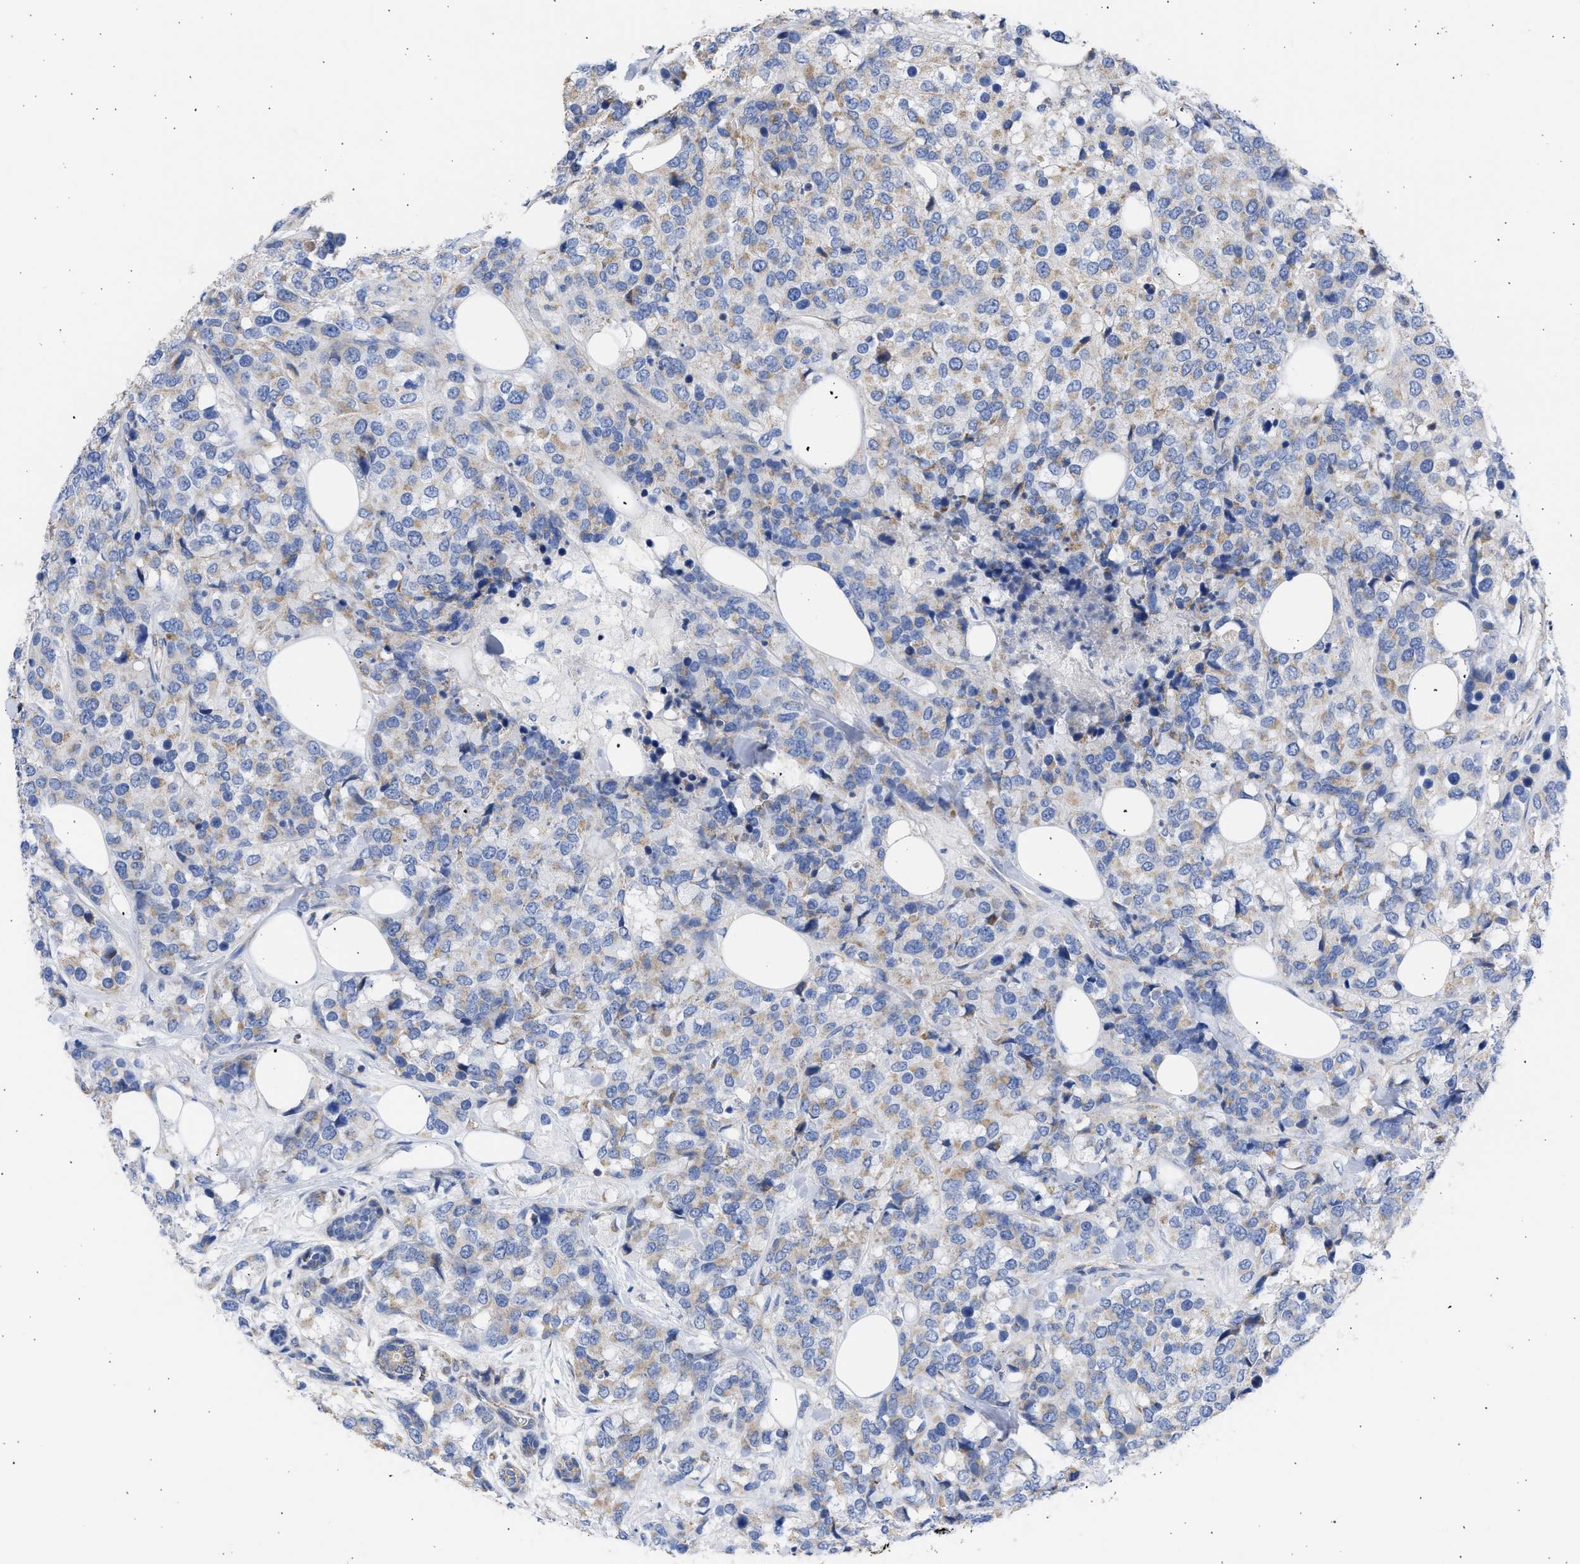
{"staining": {"intensity": "moderate", "quantity": "<25%", "location": "cytoplasmic/membranous"}, "tissue": "breast cancer", "cell_type": "Tumor cells", "image_type": "cancer", "snomed": [{"axis": "morphology", "description": "Lobular carcinoma"}, {"axis": "topography", "description": "Breast"}], "caption": "Protein analysis of breast lobular carcinoma tissue demonstrates moderate cytoplasmic/membranous positivity in approximately <25% of tumor cells. The protein is stained brown, and the nuclei are stained in blue (DAB IHC with brightfield microscopy, high magnification).", "gene": "BTG3", "patient": {"sex": "female", "age": 59}}